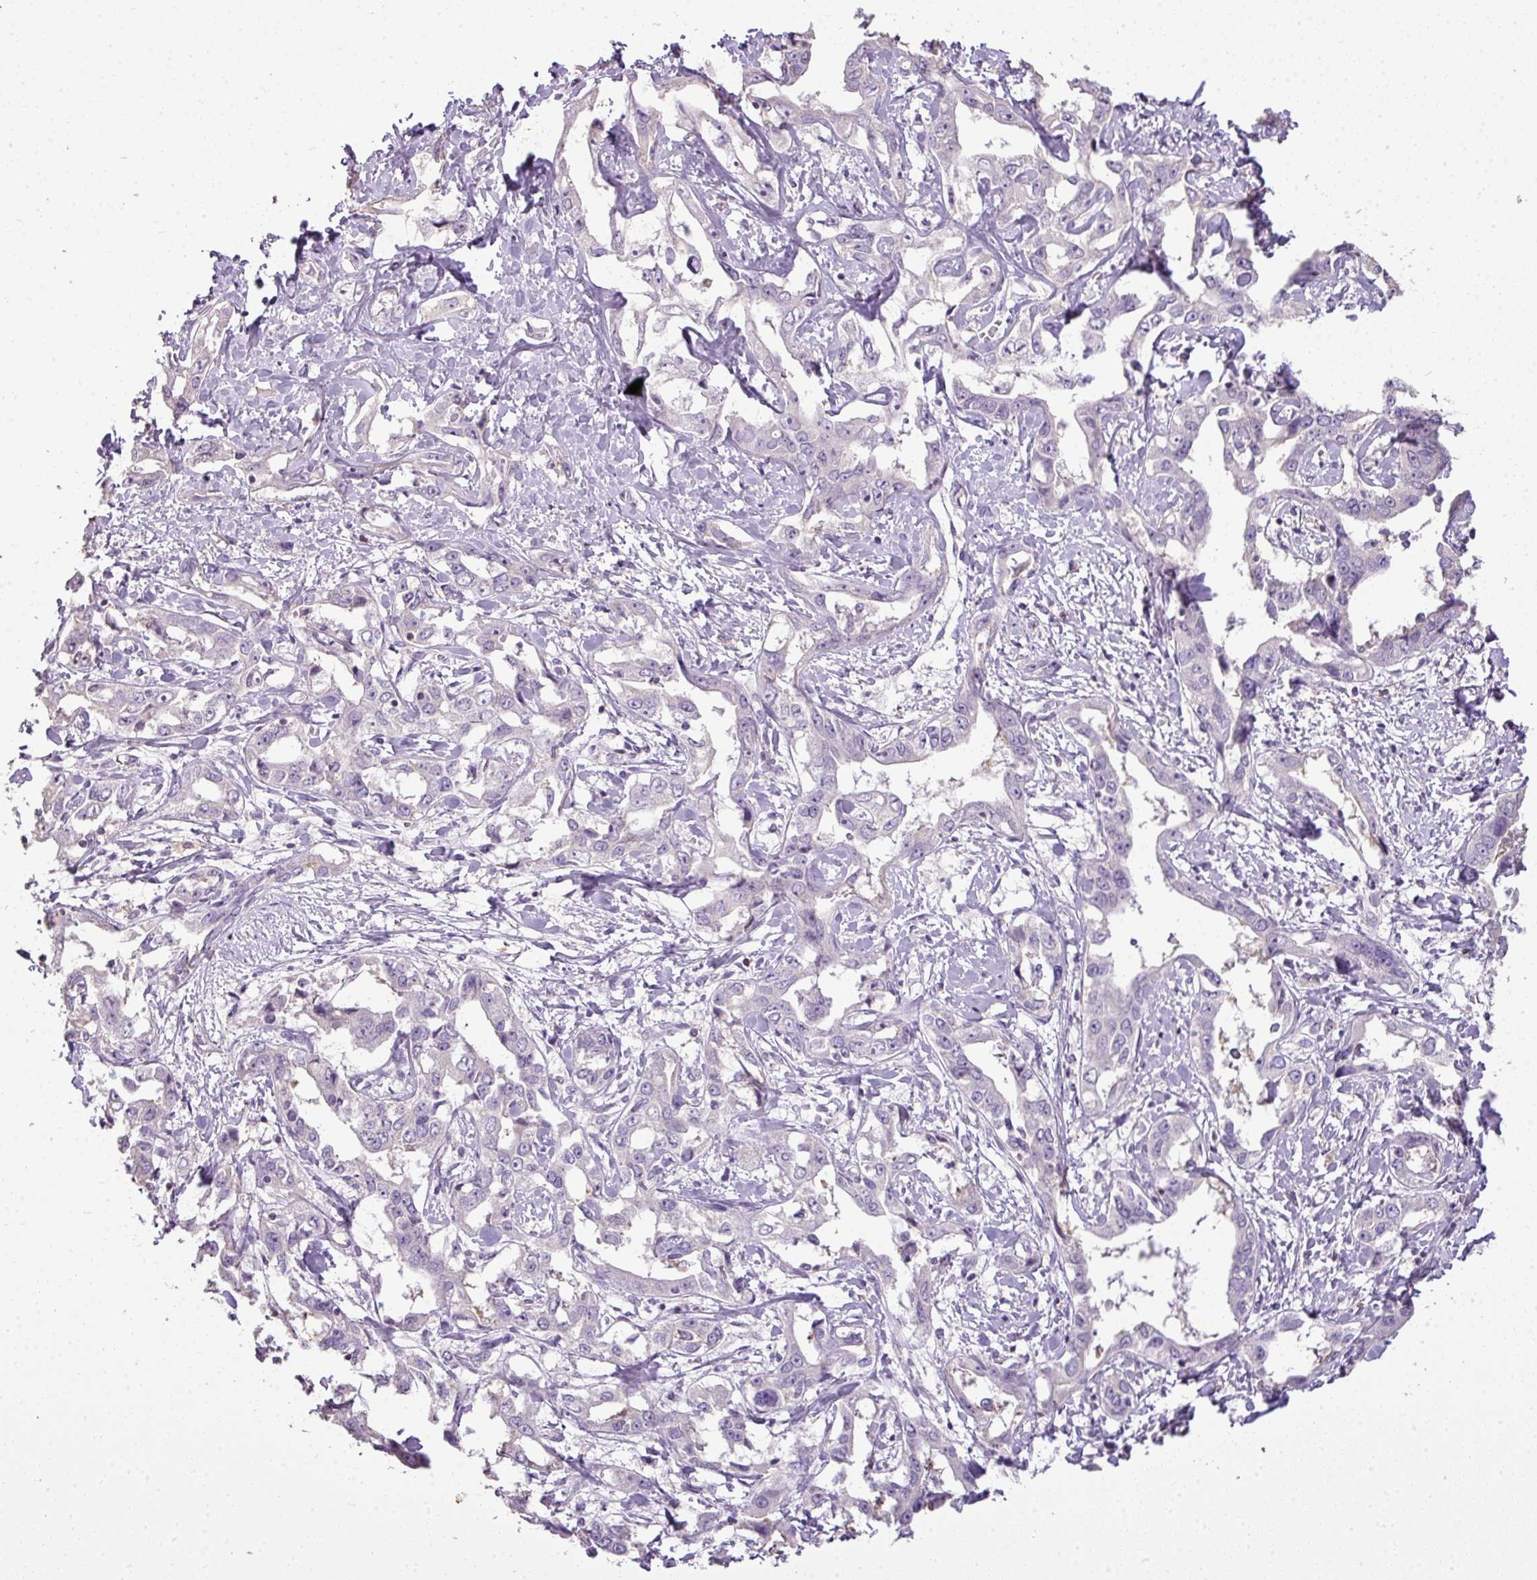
{"staining": {"intensity": "negative", "quantity": "none", "location": "none"}, "tissue": "liver cancer", "cell_type": "Tumor cells", "image_type": "cancer", "snomed": [{"axis": "morphology", "description": "Cholangiocarcinoma"}, {"axis": "topography", "description": "Liver"}], "caption": "The photomicrograph reveals no significant staining in tumor cells of cholangiocarcinoma (liver).", "gene": "LY9", "patient": {"sex": "male", "age": 59}}